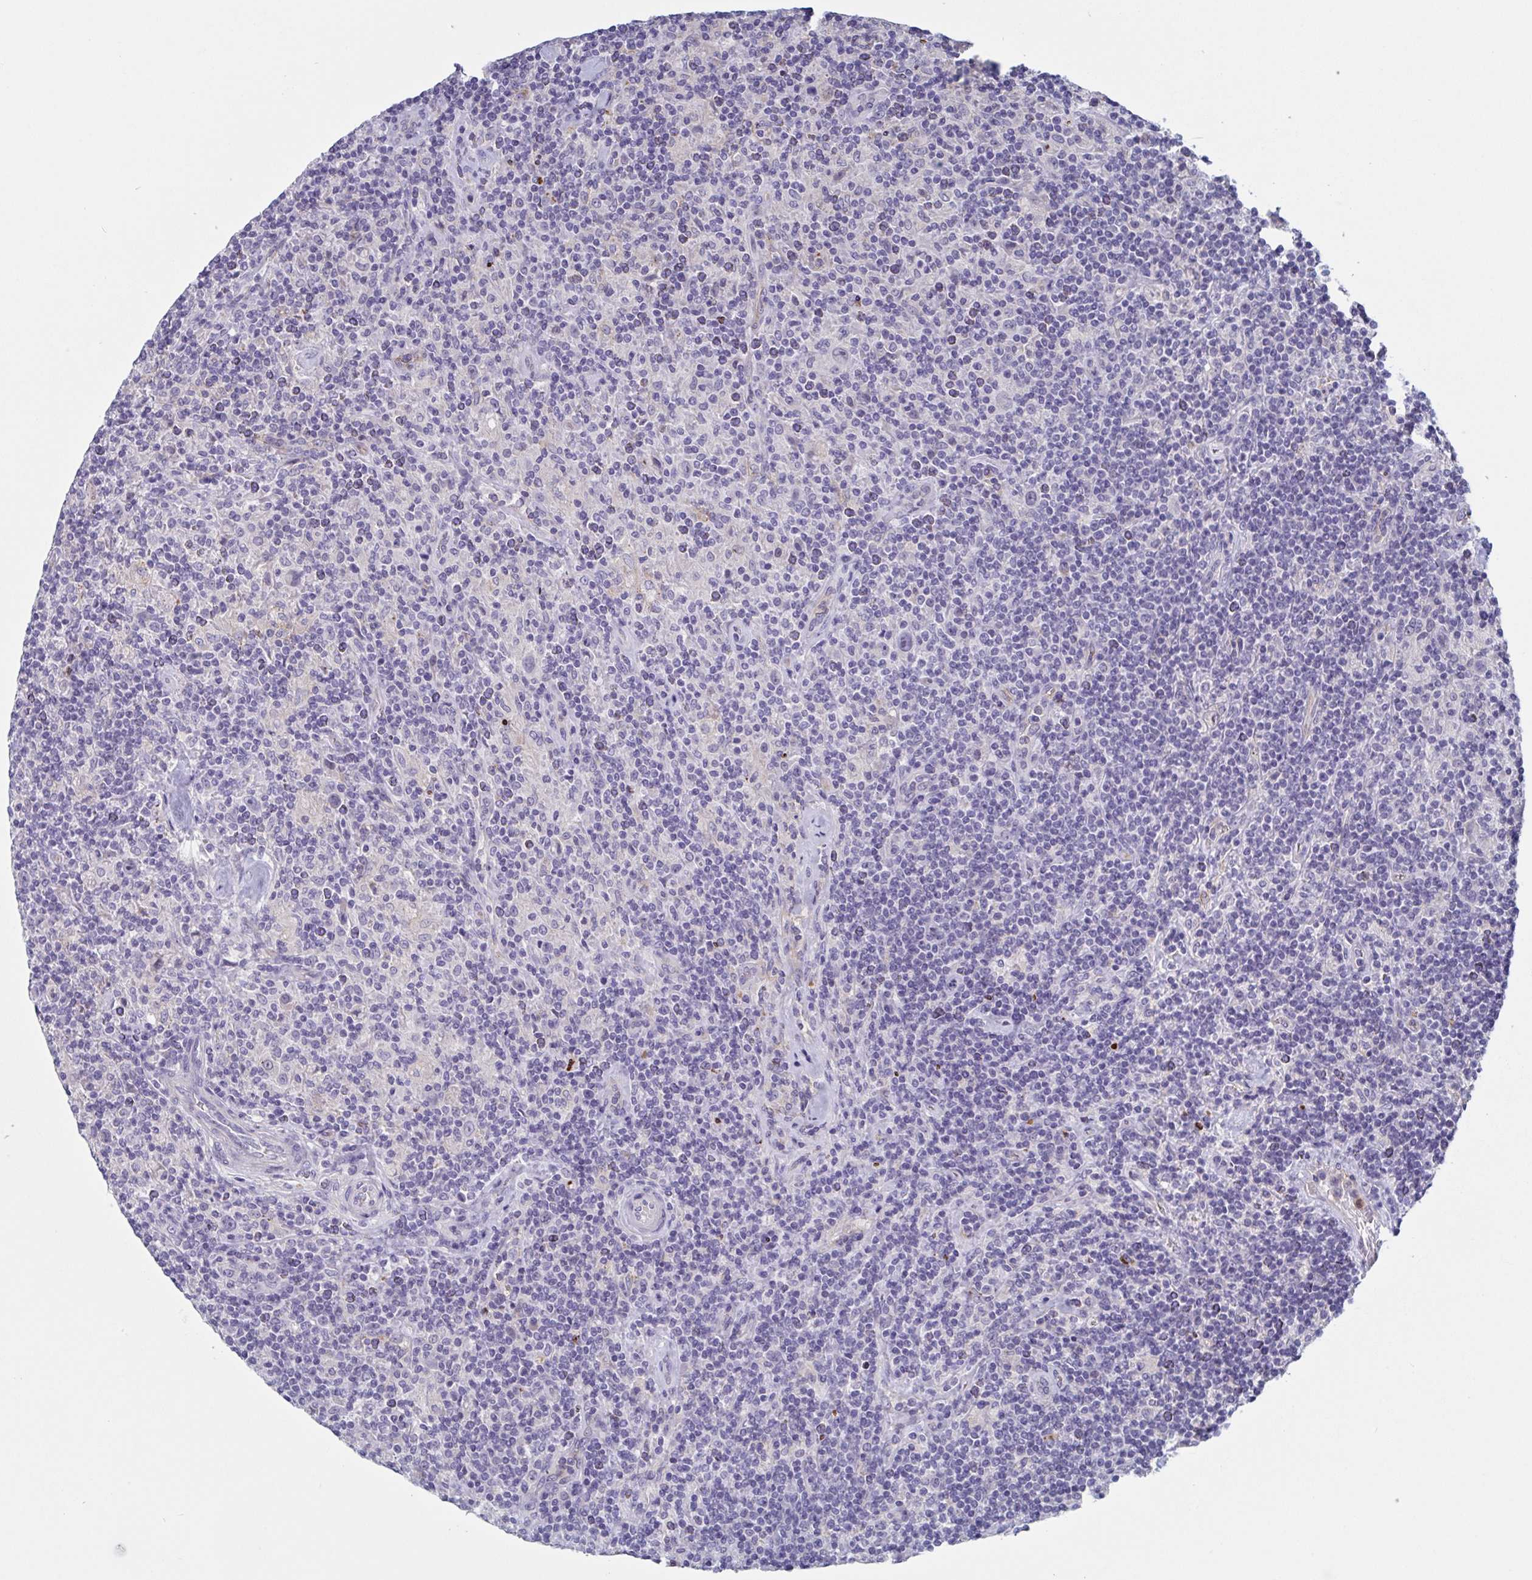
{"staining": {"intensity": "negative", "quantity": "none", "location": "none"}, "tissue": "lymphoma", "cell_type": "Tumor cells", "image_type": "cancer", "snomed": [{"axis": "morphology", "description": "Hodgkin's disease, NOS"}, {"axis": "topography", "description": "Lymph node"}], "caption": "Immunohistochemical staining of human lymphoma exhibits no significant positivity in tumor cells.", "gene": "ST14", "patient": {"sex": "male", "age": 70}}